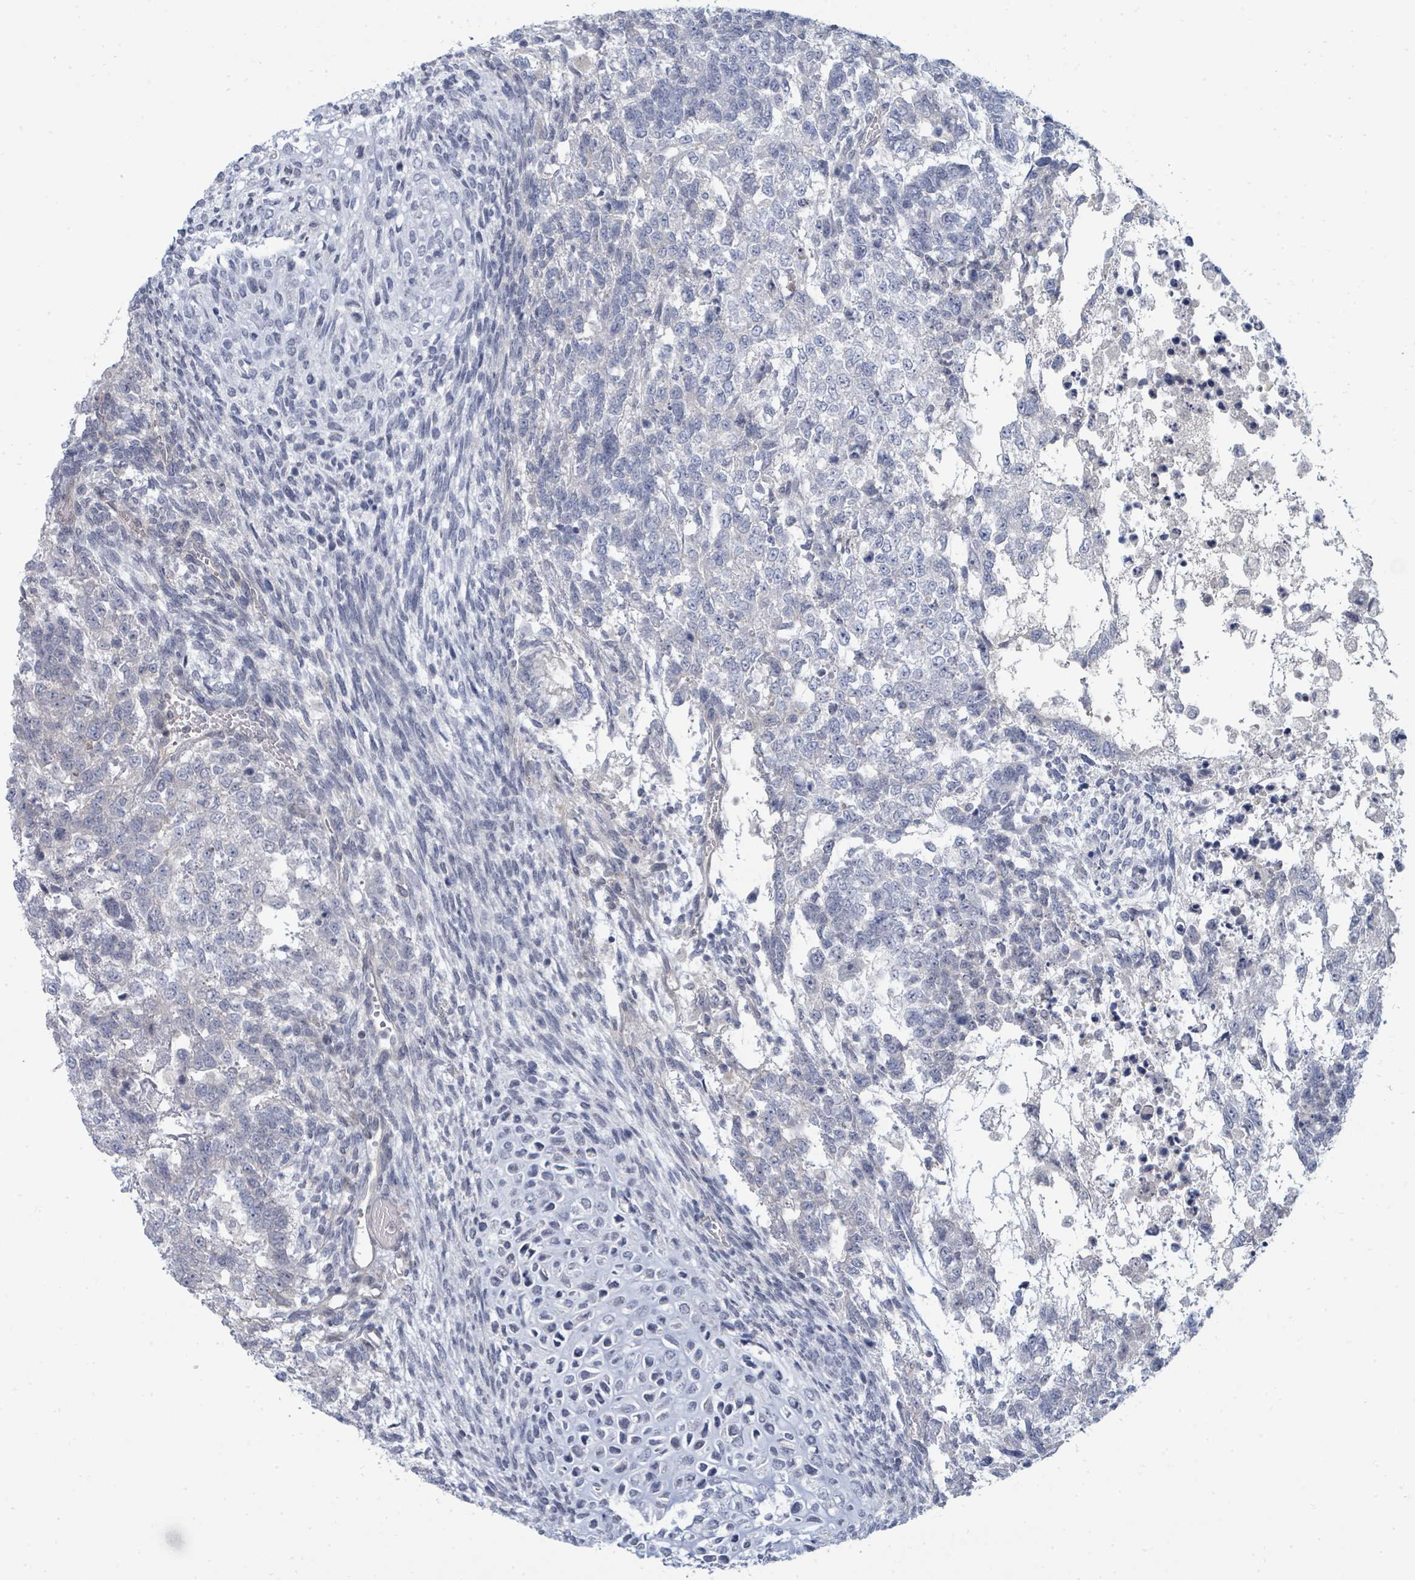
{"staining": {"intensity": "negative", "quantity": "none", "location": "none"}, "tissue": "testis cancer", "cell_type": "Tumor cells", "image_type": "cancer", "snomed": [{"axis": "morphology", "description": "Carcinoma, Embryonal, NOS"}, {"axis": "topography", "description": "Testis"}], "caption": "Immunohistochemical staining of testis cancer (embryonal carcinoma) shows no significant positivity in tumor cells.", "gene": "SLC25A45", "patient": {"sex": "male", "age": 23}}